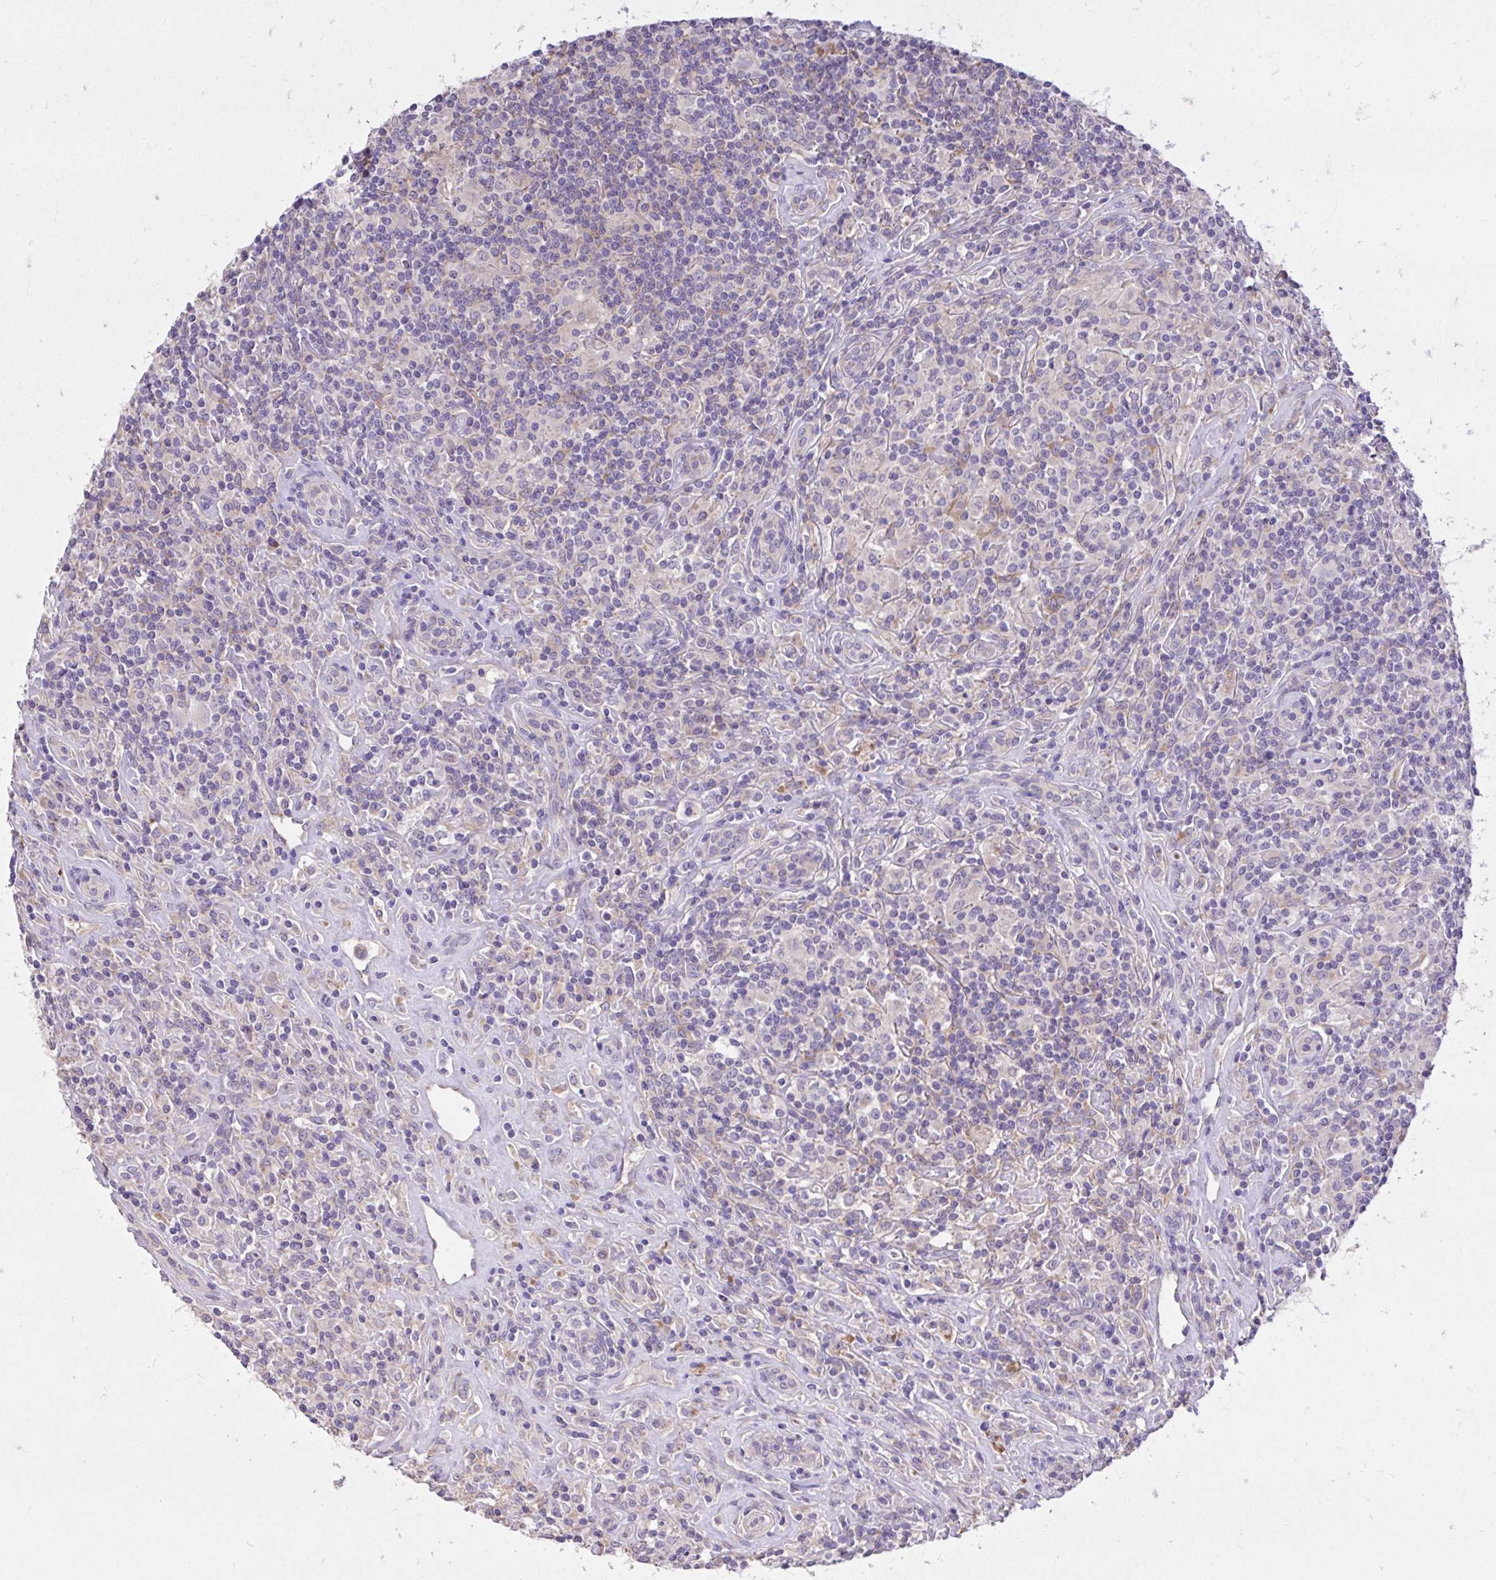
{"staining": {"intensity": "weak", "quantity": "<25%", "location": "cytoplasmic/membranous"}, "tissue": "lymphoma", "cell_type": "Tumor cells", "image_type": "cancer", "snomed": [{"axis": "morphology", "description": "Hodgkin's disease, NOS"}, {"axis": "morphology", "description": "Hodgkin's lymphoma, nodular sclerosis"}, {"axis": "topography", "description": "Lymph node"}], "caption": "Tumor cells show no significant protein positivity in lymphoma.", "gene": "MPC2", "patient": {"sex": "female", "age": 10}}